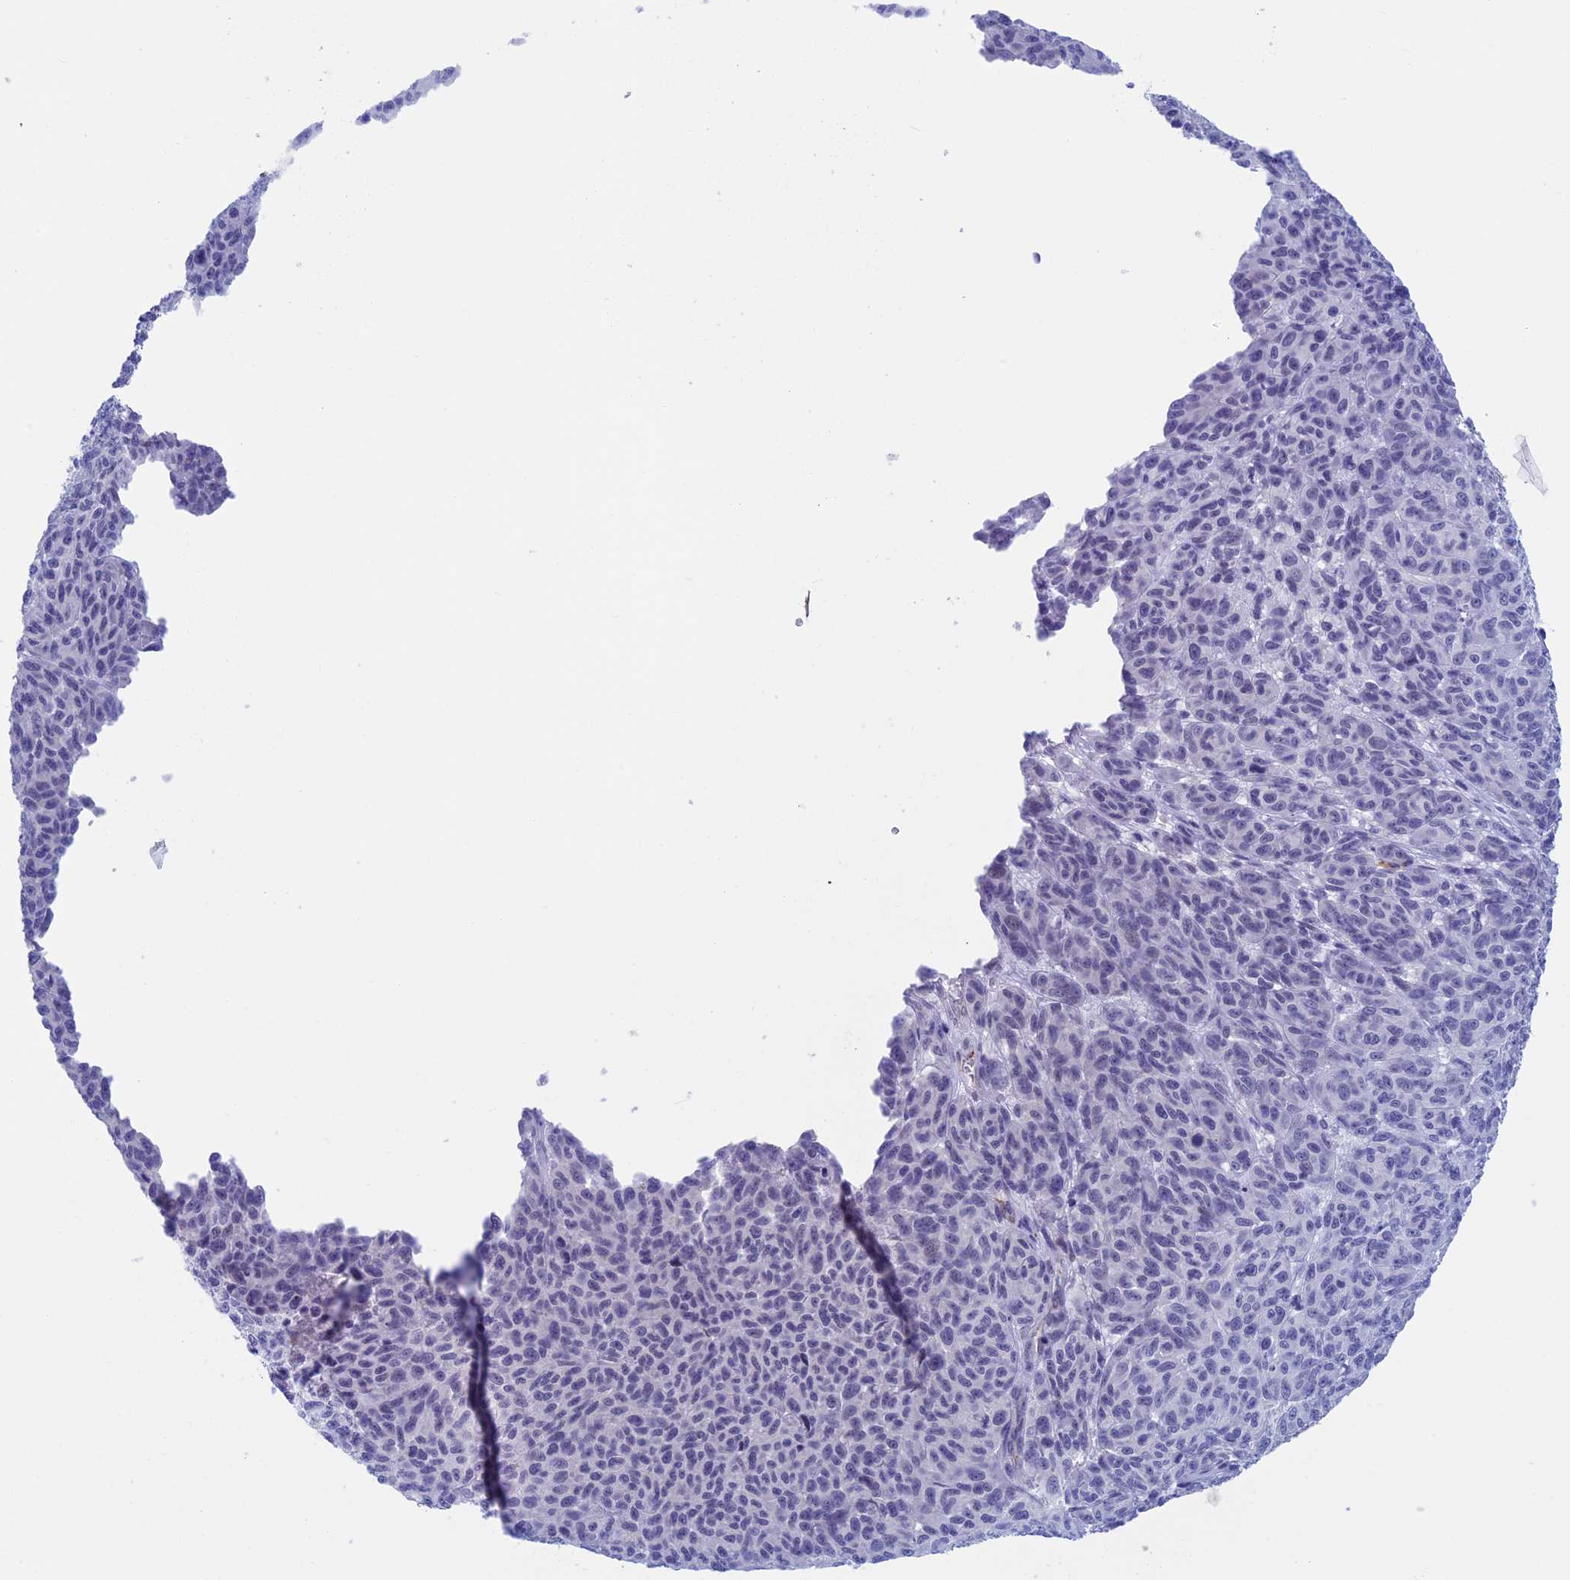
{"staining": {"intensity": "negative", "quantity": "none", "location": "none"}, "tissue": "melanoma", "cell_type": "Tumor cells", "image_type": "cancer", "snomed": [{"axis": "morphology", "description": "Malignant melanoma, NOS"}, {"axis": "topography", "description": "Skin"}], "caption": "Micrograph shows no protein staining in tumor cells of melanoma tissue. Nuclei are stained in blue.", "gene": "INSYN1", "patient": {"sex": "male", "age": 49}}